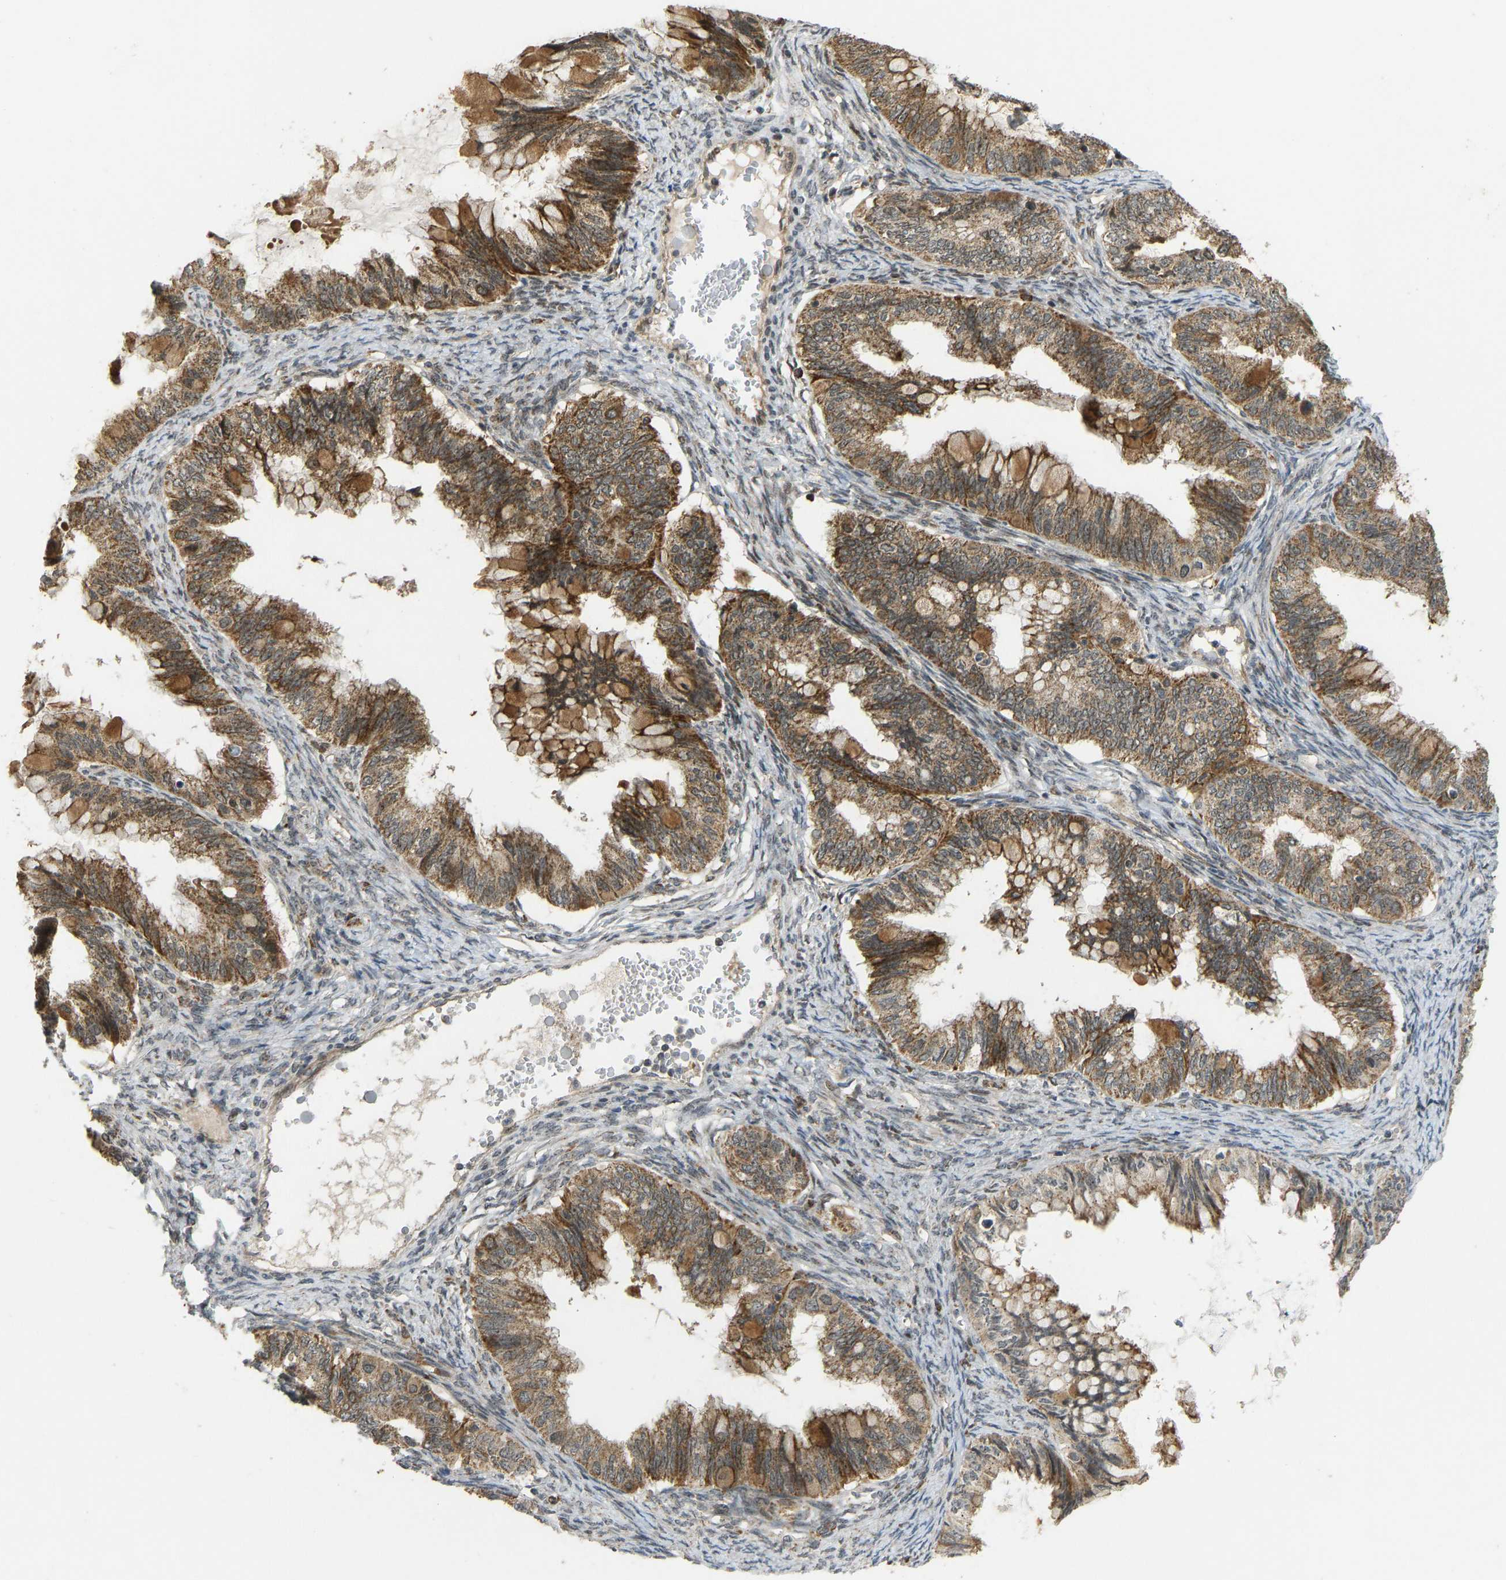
{"staining": {"intensity": "moderate", "quantity": ">75%", "location": "cytoplasmic/membranous"}, "tissue": "ovarian cancer", "cell_type": "Tumor cells", "image_type": "cancer", "snomed": [{"axis": "morphology", "description": "Cystadenocarcinoma, mucinous, NOS"}, {"axis": "topography", "description": "Ovary"}], "caption": "This micrograph shows immunohistochemistry staining of mucinous cystadenocarcinoma (ovarian), with medium moderate cytoplasmic/membranous positivity in about >75% of tumor cells.", "gene": "ACADS", "patient": {"sex": "female", "age": 80}}